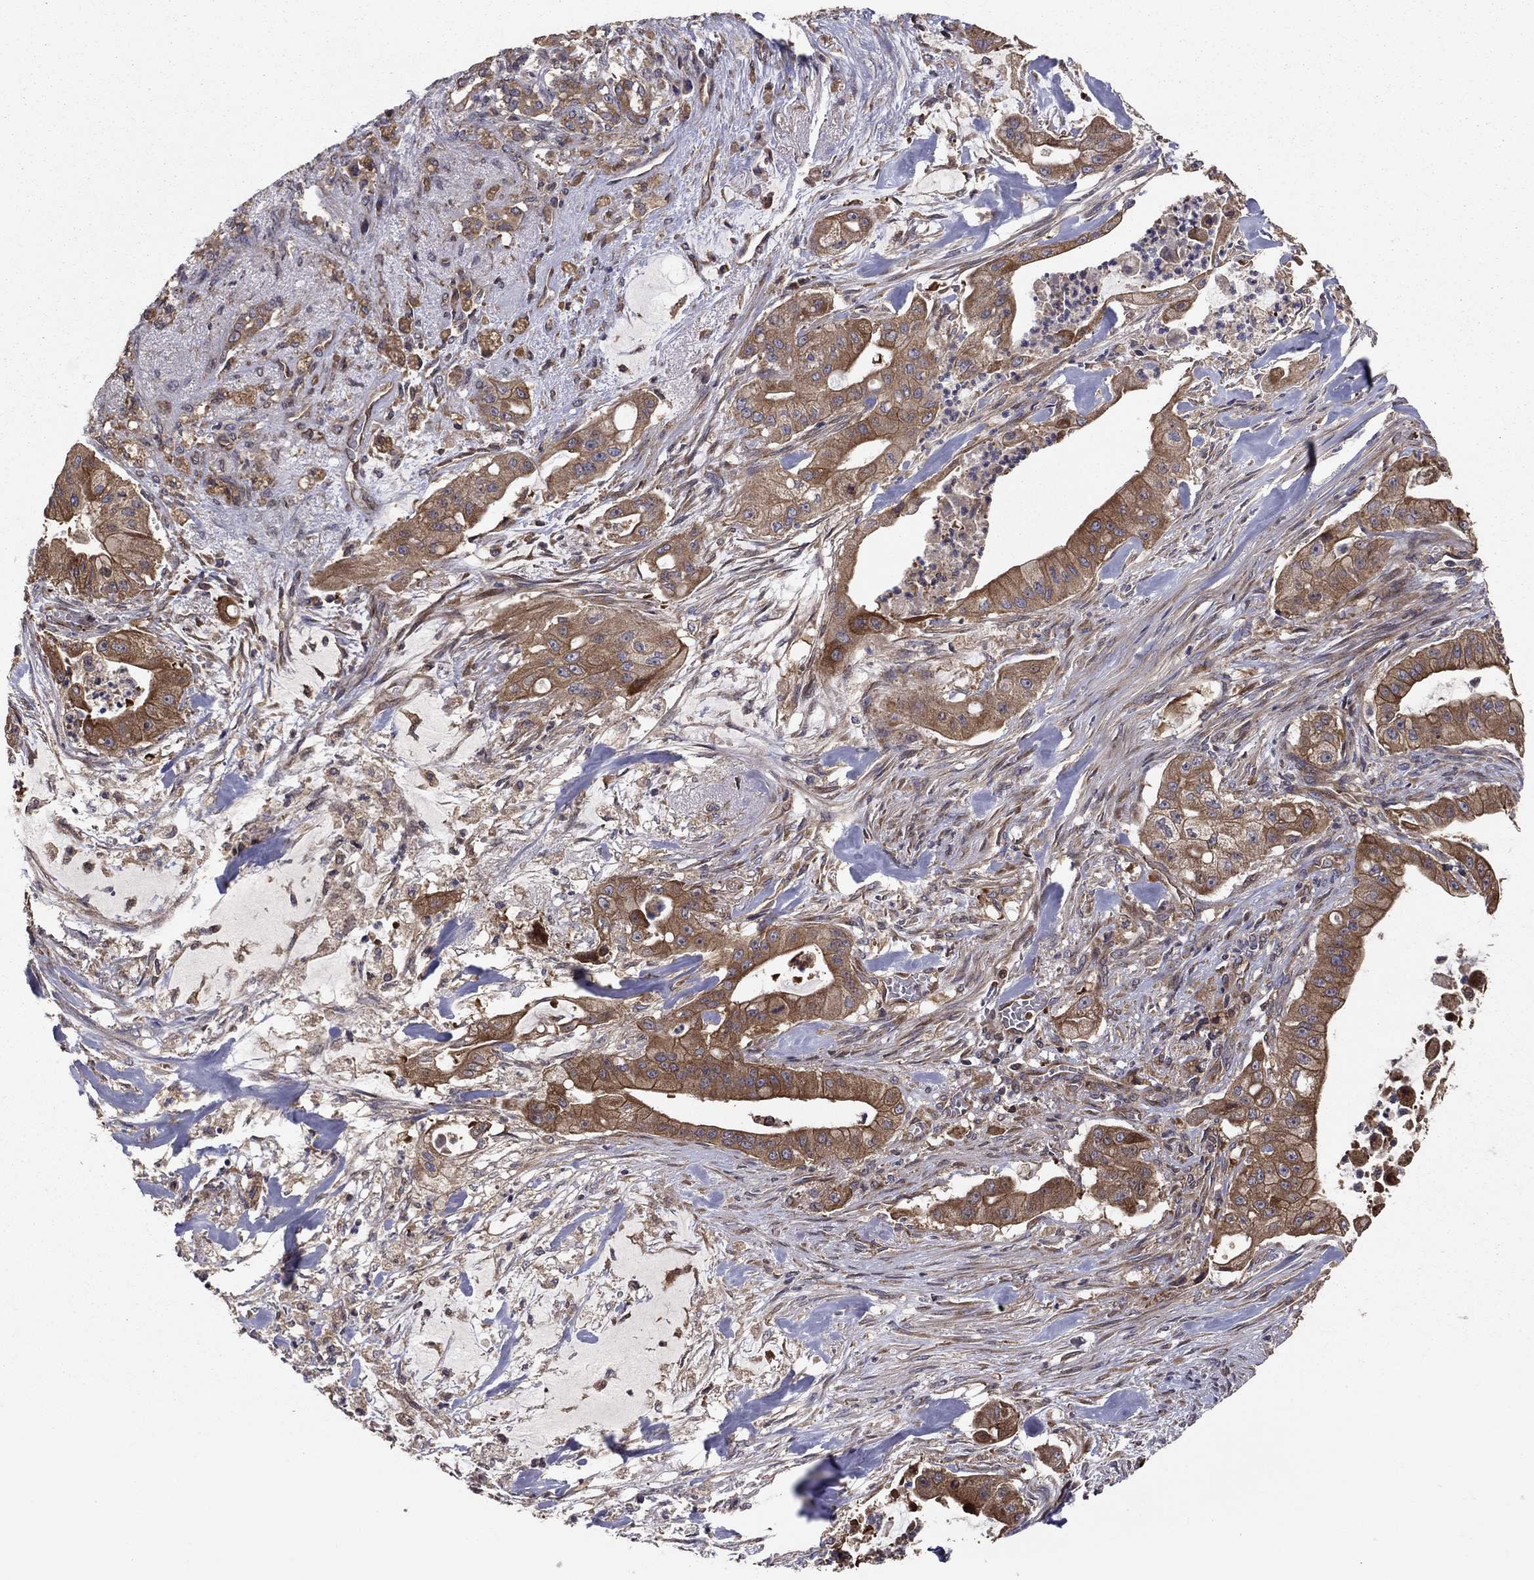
{"staining": {"intensity": "strong", "quantity": "25%-75%", "location": "cytoplasmic/membranous"}, "tissue": "pancreatic cancer", "cell_type": "Tumor cells", "image_type": "cancer", "snomed": [{"axis": "morphology", "description": "Normal tissue, NOS"}, {"axis": "morphology", "description": "Inflammation, NOS"}, {"axis": "morphology", "description": "Adenocarcinoma, NOS"}, {"axis": "topography", "description": "Pancreas"}], "caption": "Protein expression analysis of pancreatic cancer displays strong cytoplasmic/membranous staining in about 25%-75% of tumor cells. (Brightfield microscopy of DAB IHC at high magnification).", "gene": "BABAM2", "patient": {"sex": "male", "age": 57}}